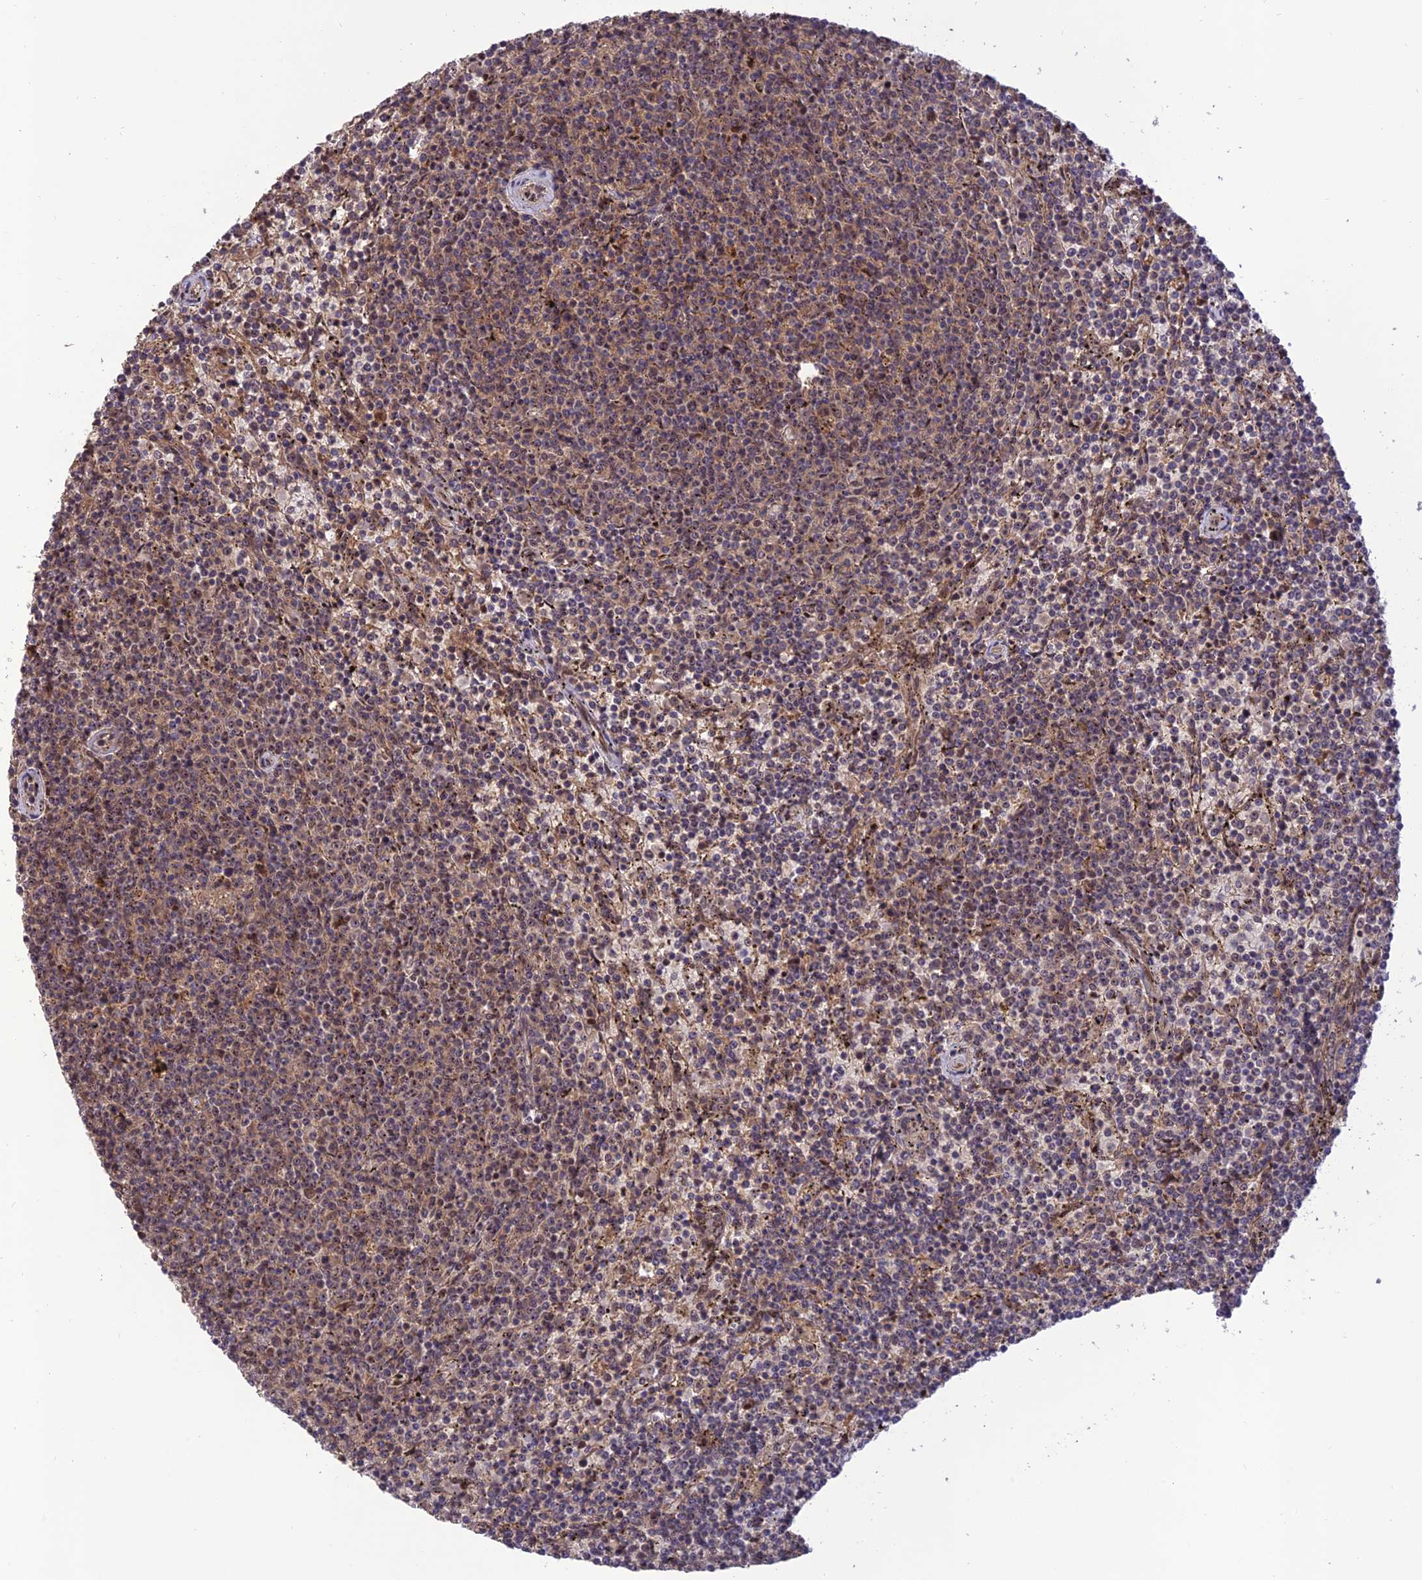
{"staining": {"intensity": "weak", "quantity": "25%-75%", "location": "nuclear"}, "tissue": "lymphoma", "cell_type": "Tumor cells", "image_type": "cancer", "snomed": [{"axis": "morphology", "description": "Malignant lymphoma, non-Hodgkin's type, Low grade"}, {"axis": "topography", "description": "Spleen"}], "caption": "Malignant lymphoma, non-Hodgkin's type (low-grade) was stained to show a protein in brown. There is low levels of weak nuclear positivity in approximately 25%-75% of tumor cells. The protein of interest is shown in brown color, while the nuclei are stained blue.", "gene": "REV1", "patient": {"sex": "female", "age": 50}}